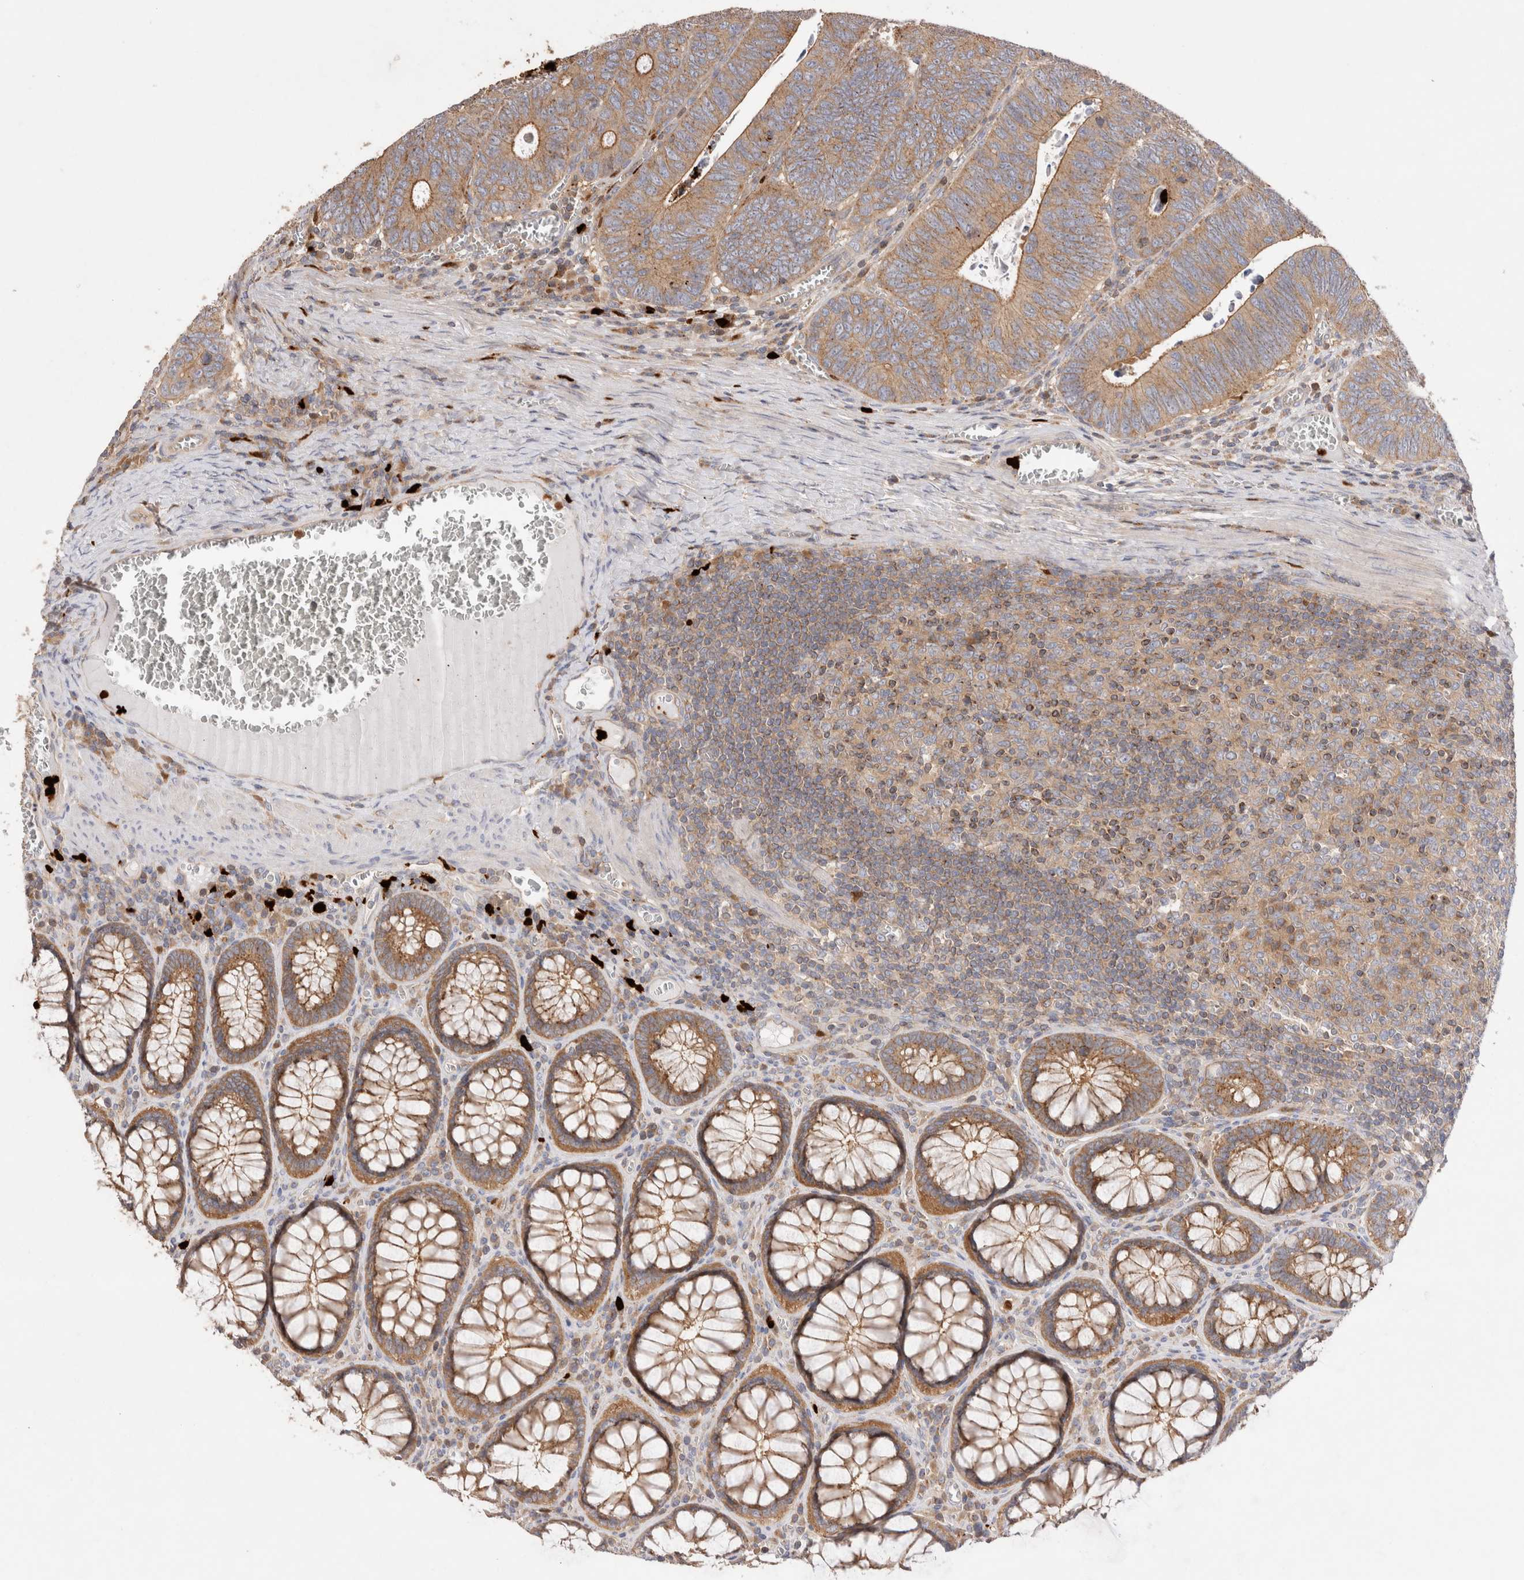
{"staining": {"intensity": "moderate", "quantity": ">75%", "location": "cytoplasmic/membranous"}, "tissue": "colorectal cancer", "cell_type": "Tumor cells", "image_type": "cancer", "snomed": [{"axis": "morphology", "description": "Inflammation, NOS"}, {"axis": "morphology", "description": "Adenocarcinoma, NOS"}, {"axis": "topography", "description": "Colon"}], "caption": "This is an image of immunohistochemistry (IHC) staining of colorectal adenocarcinoma, which shows moderate staining in the cytoplasmic/membranous of tumor cells.", "gene": "NXT2", "patient": {"sex": "male", "age": 72}}